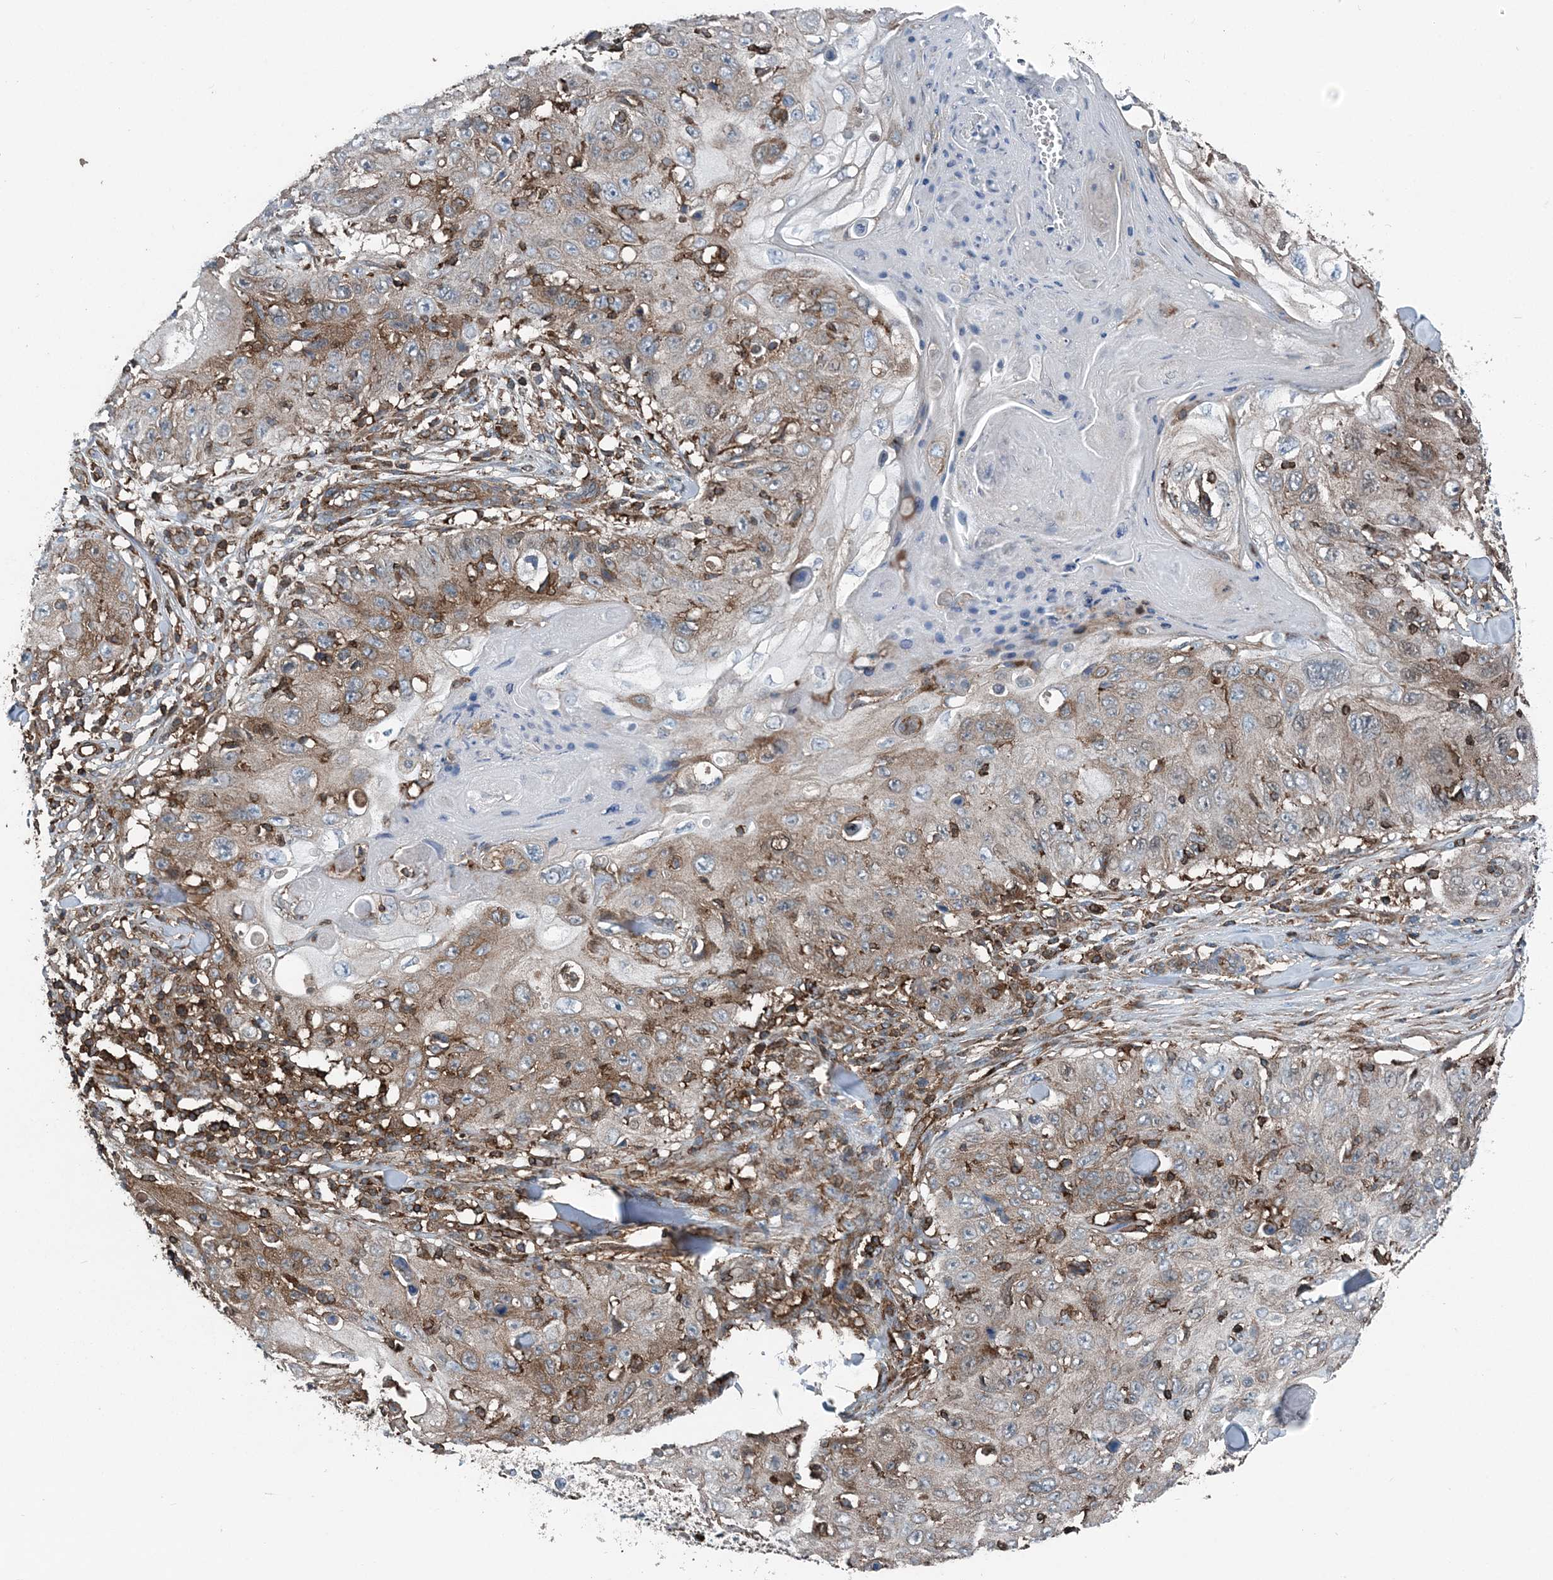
{"staining": {"intensity": "moderate", "quantity": ">75%", "location": "cytoplasmic/membranous"}, "tissue": "skin cancer", "cell_type": "Tumor cells", "image_type": "cancer", "snomed": [{"axis": "morphology", "description": "Squamous cell carcinoma, NOS"}, {"axis": "topography", "description": "Skin"}], "caption": "Immunohistochemical staining of squamous cell carcinoma (skin) demonstrates medium levels of moderate cytoplasmic/membranous staining in about >75% of tumor cells.", "gene": "CFL1", "patient": {"sex": "male", "age": 86}}